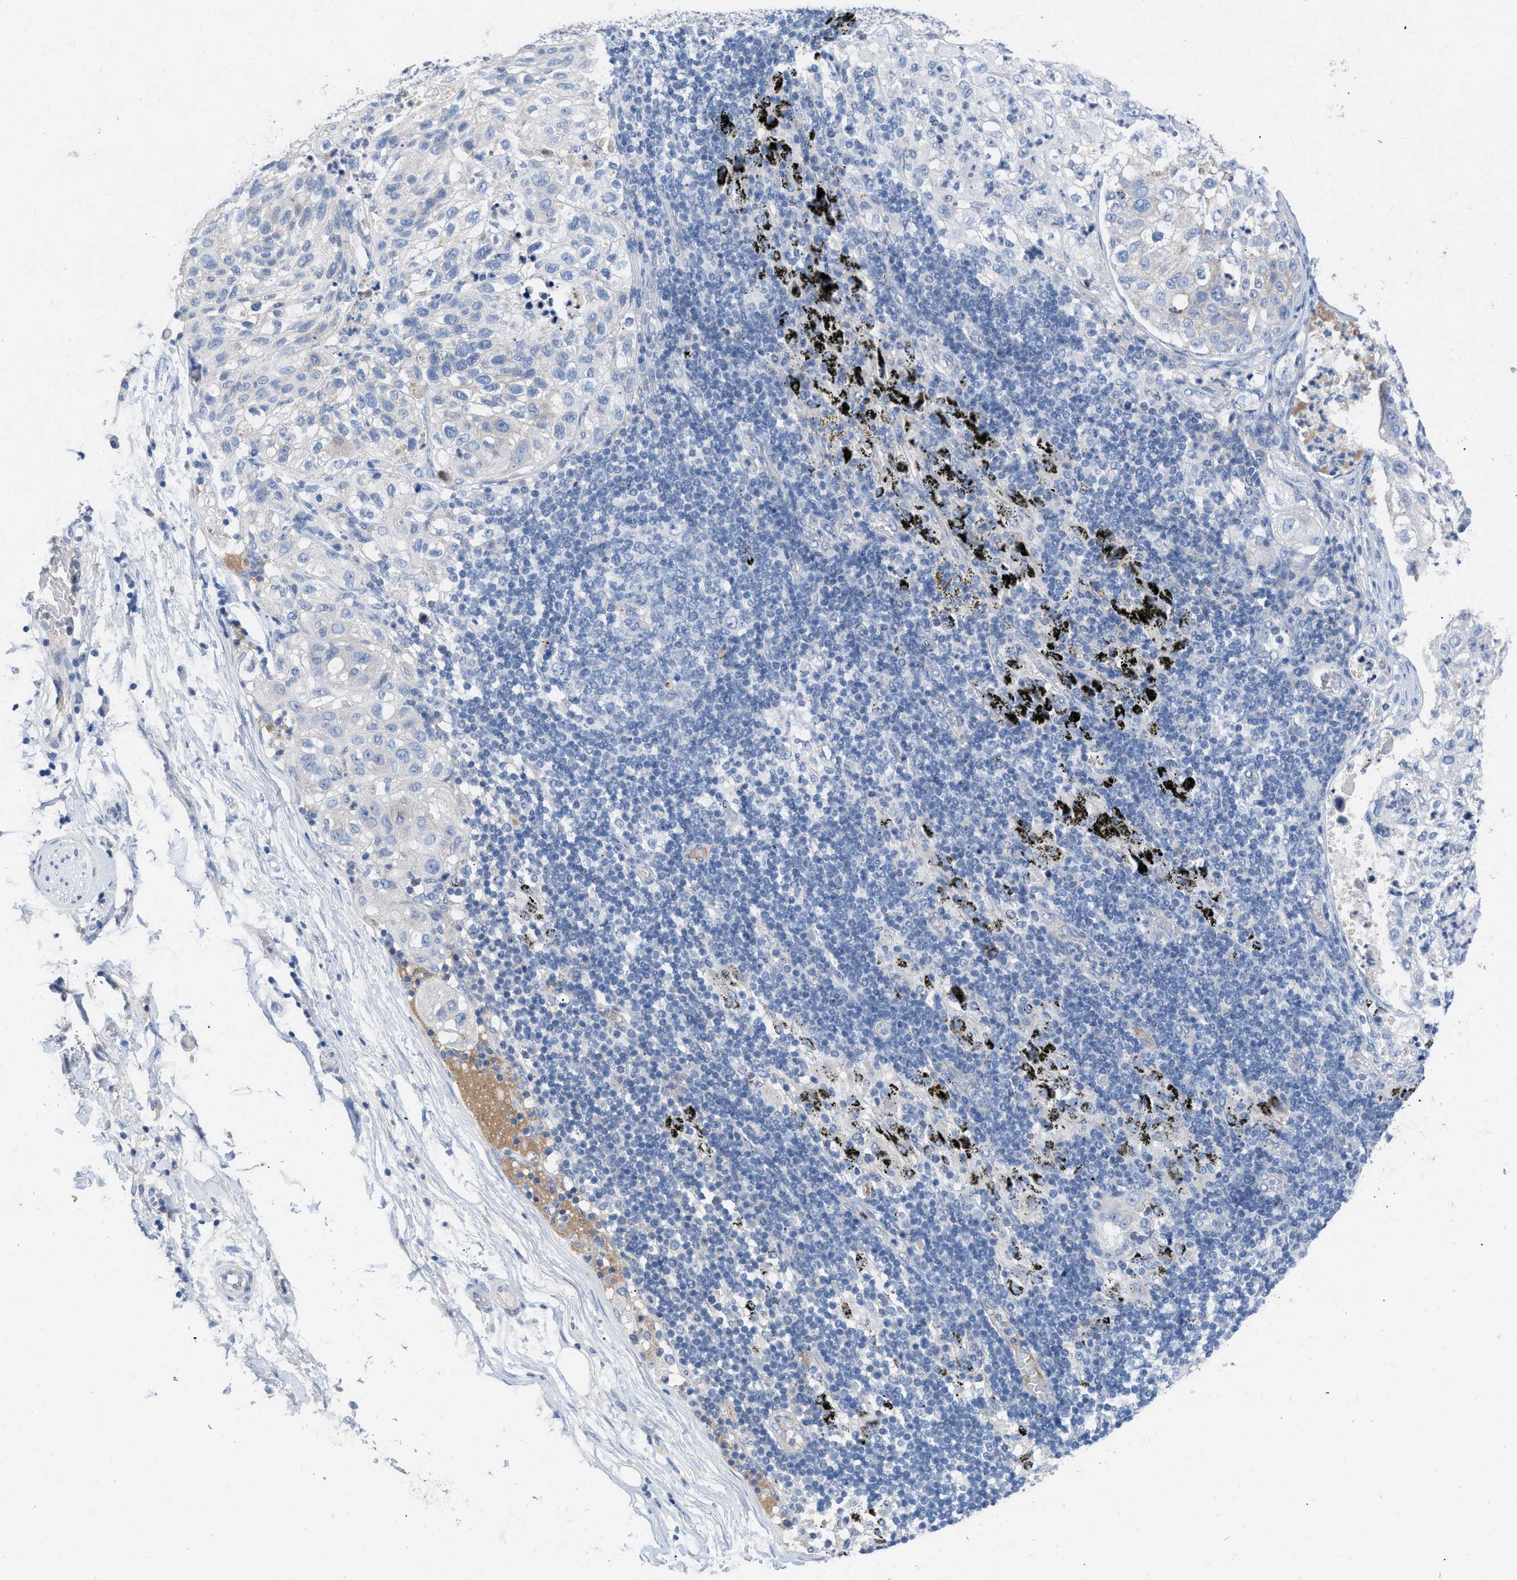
{"staining": {"intensity": "negative", "quantity": "none", "location": "none"}, "tissue": "lung cancer", "cell_type": "Tumor cells", "image_type": "cancer", "snomed": [{"axis": "morphology", "description": "Inflammation, NOS"}, {"axis": "morphology", "description": "Squamous cell carcinoma, NOS"}, {"axis": "topography", "description": "Lymph node"}, {"axis": "topography", "description": "Soft tissue"}, {"axis": "topography", "description": "Lung"}], "caption": "Immunohistochemistry image of neoplastic tissue: human lung cancer (squamous cell carcinoma) stained with DAB (3,3'-diaminobenzidine) demonstrates no significant protein staining in tumor cells.", "gene": "HPX", "patient": {"sex": "male", "age": 66}}